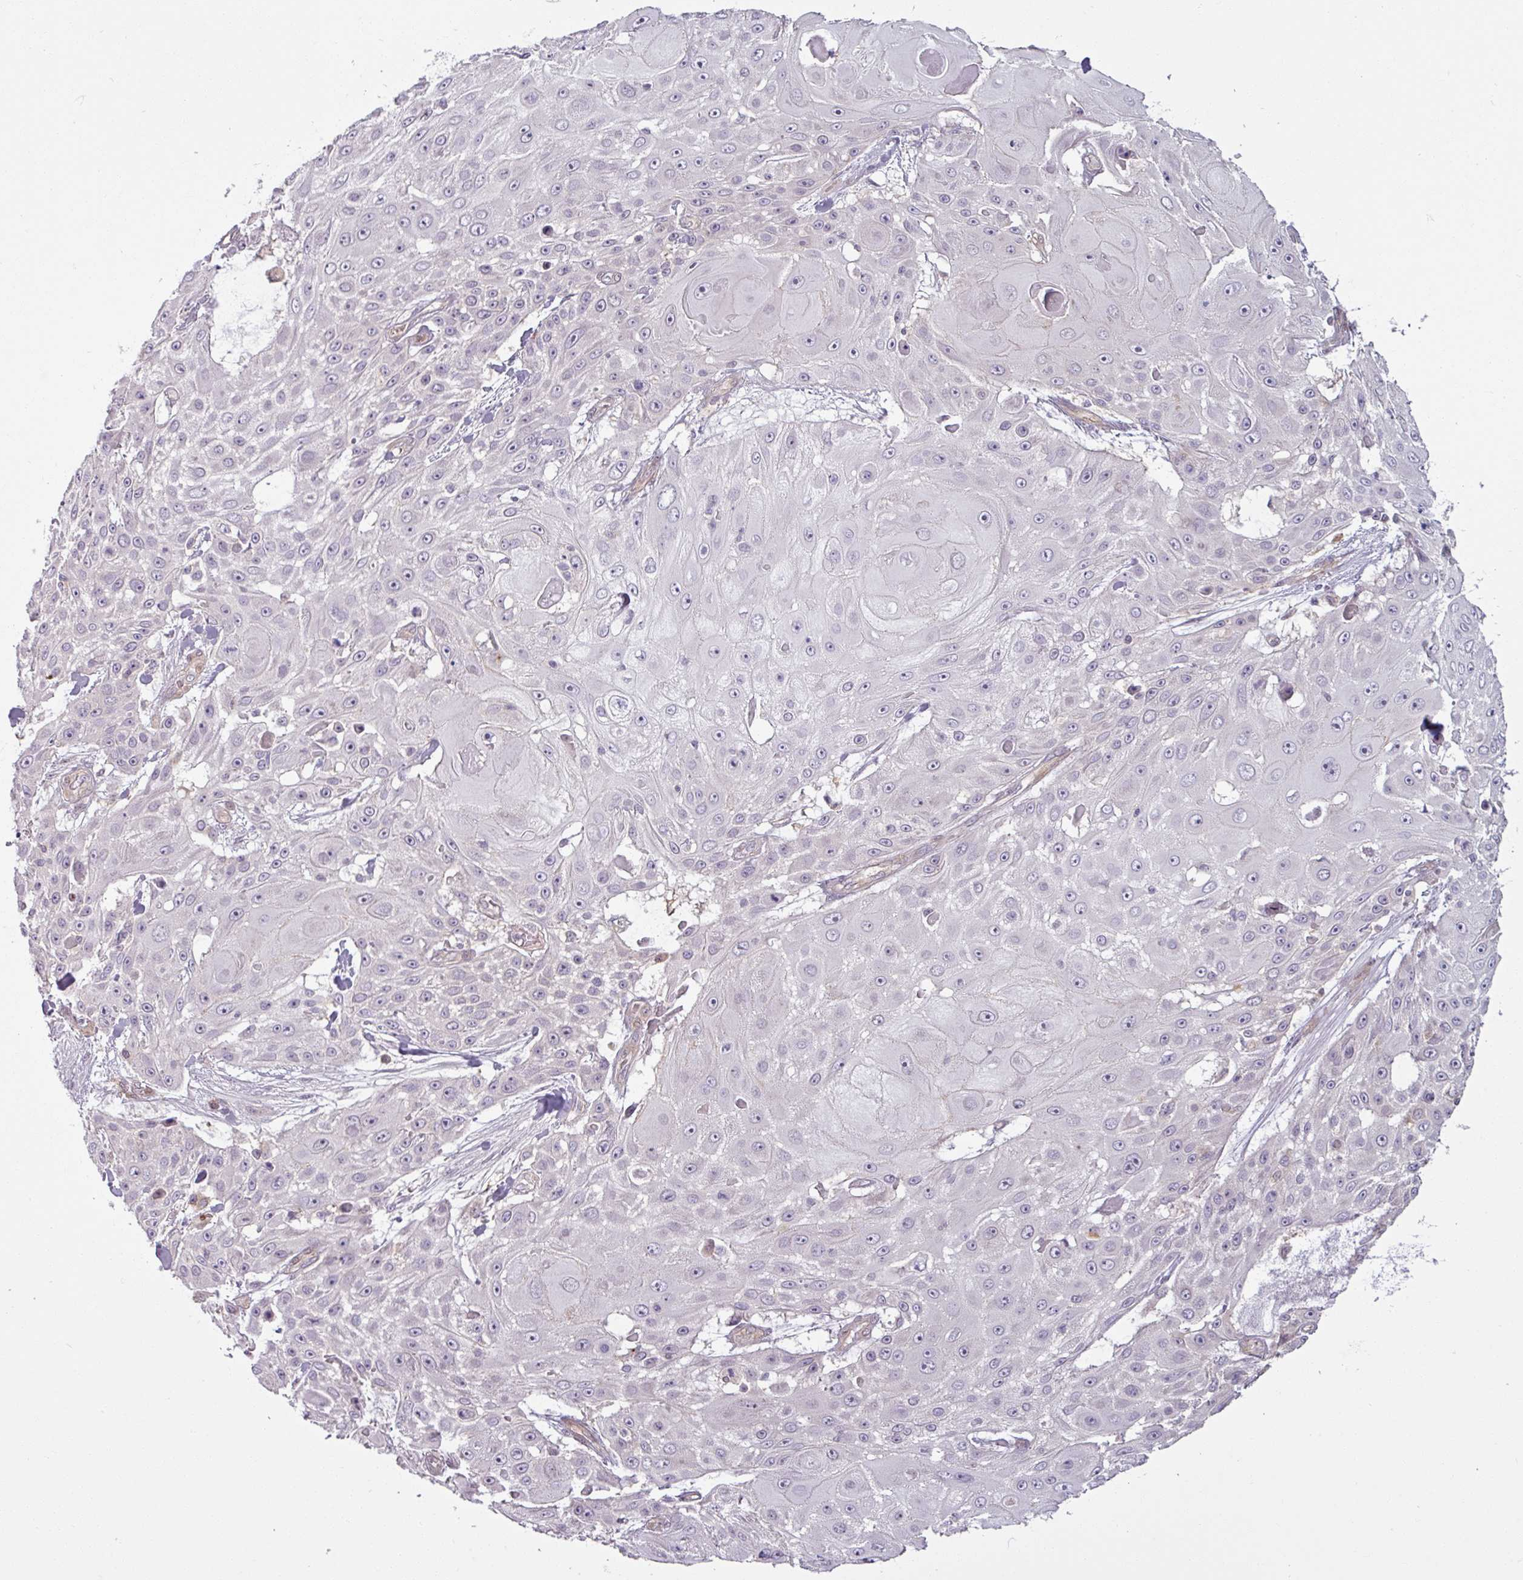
{"staining": {"intensity": "negative", "quantity": "none", "location": "none"}, "tissue": "skin cancer", "cell_type": "Tumor cells", "image_type": "cancer", "snomed": [{"axis": "morphology", "description": "Squamous cell carcinoma, NOS"}, {"axis": "topography", "description": "Skin"}], "caption": "The image reveals no significant positivity in tumor cells of skin squamous cell carcinoma.", "gene": "PNMA6A", "patient": {"sex": "female", "age": 86}}